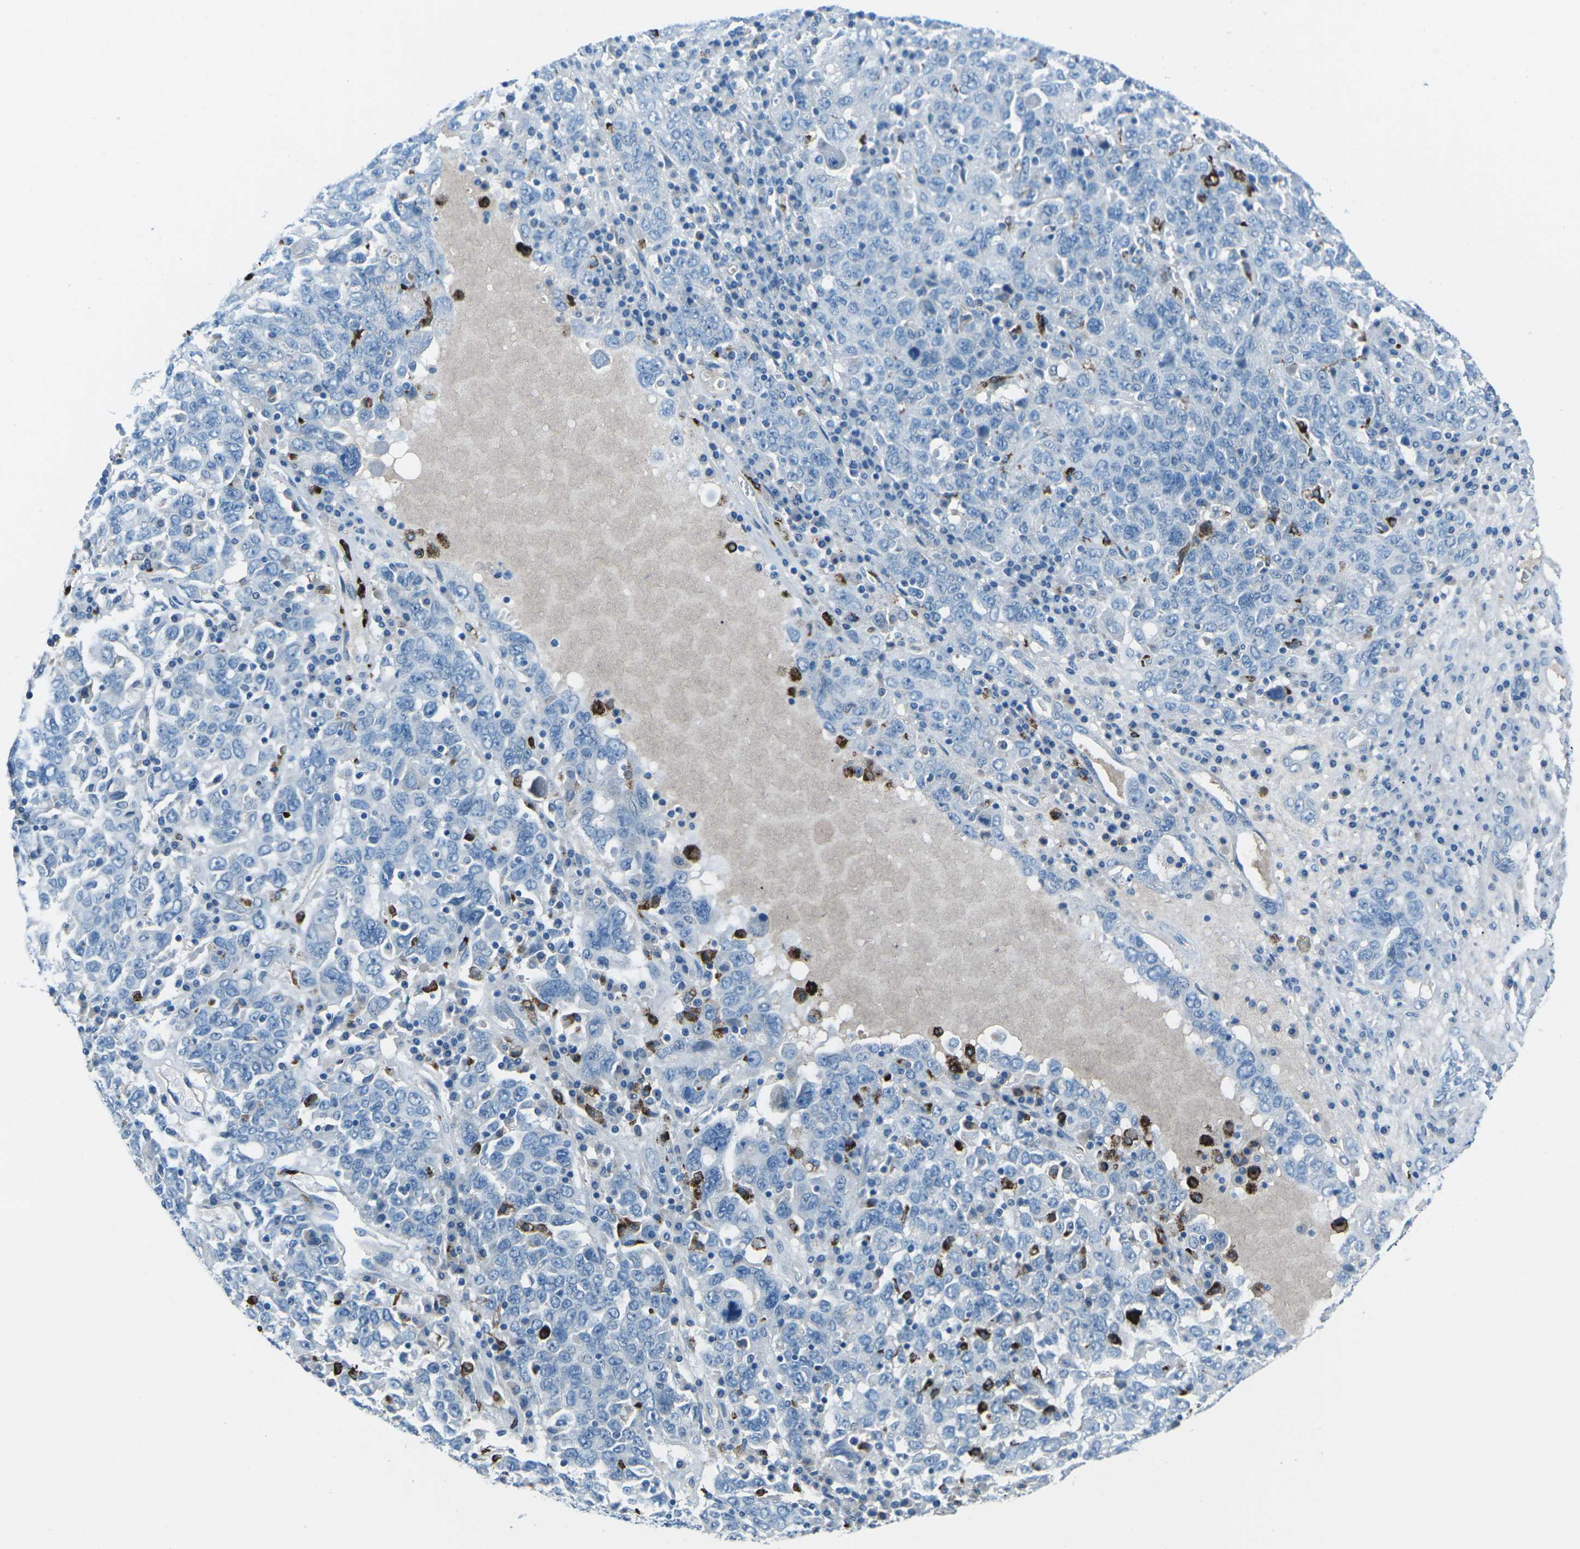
{"staining": {"intensity": "negative", "quantity": "none", "location": "none"}, "tissue": "ovarian cancer", "cell_type": "Tumor cells", "image_type": "cancer", "snomed": [{"axis": "morphology", "description": "Carcinoma, endometroid"}, {"axis": "topography", "description": "Ovary"}], "caption": "Immunohistochemical staining of human ovarian endometroid carcinoma reveals no significant positivity in tumor cells.", "gene": "FCN1", "patient": {"sex": "female", "age": 62}}